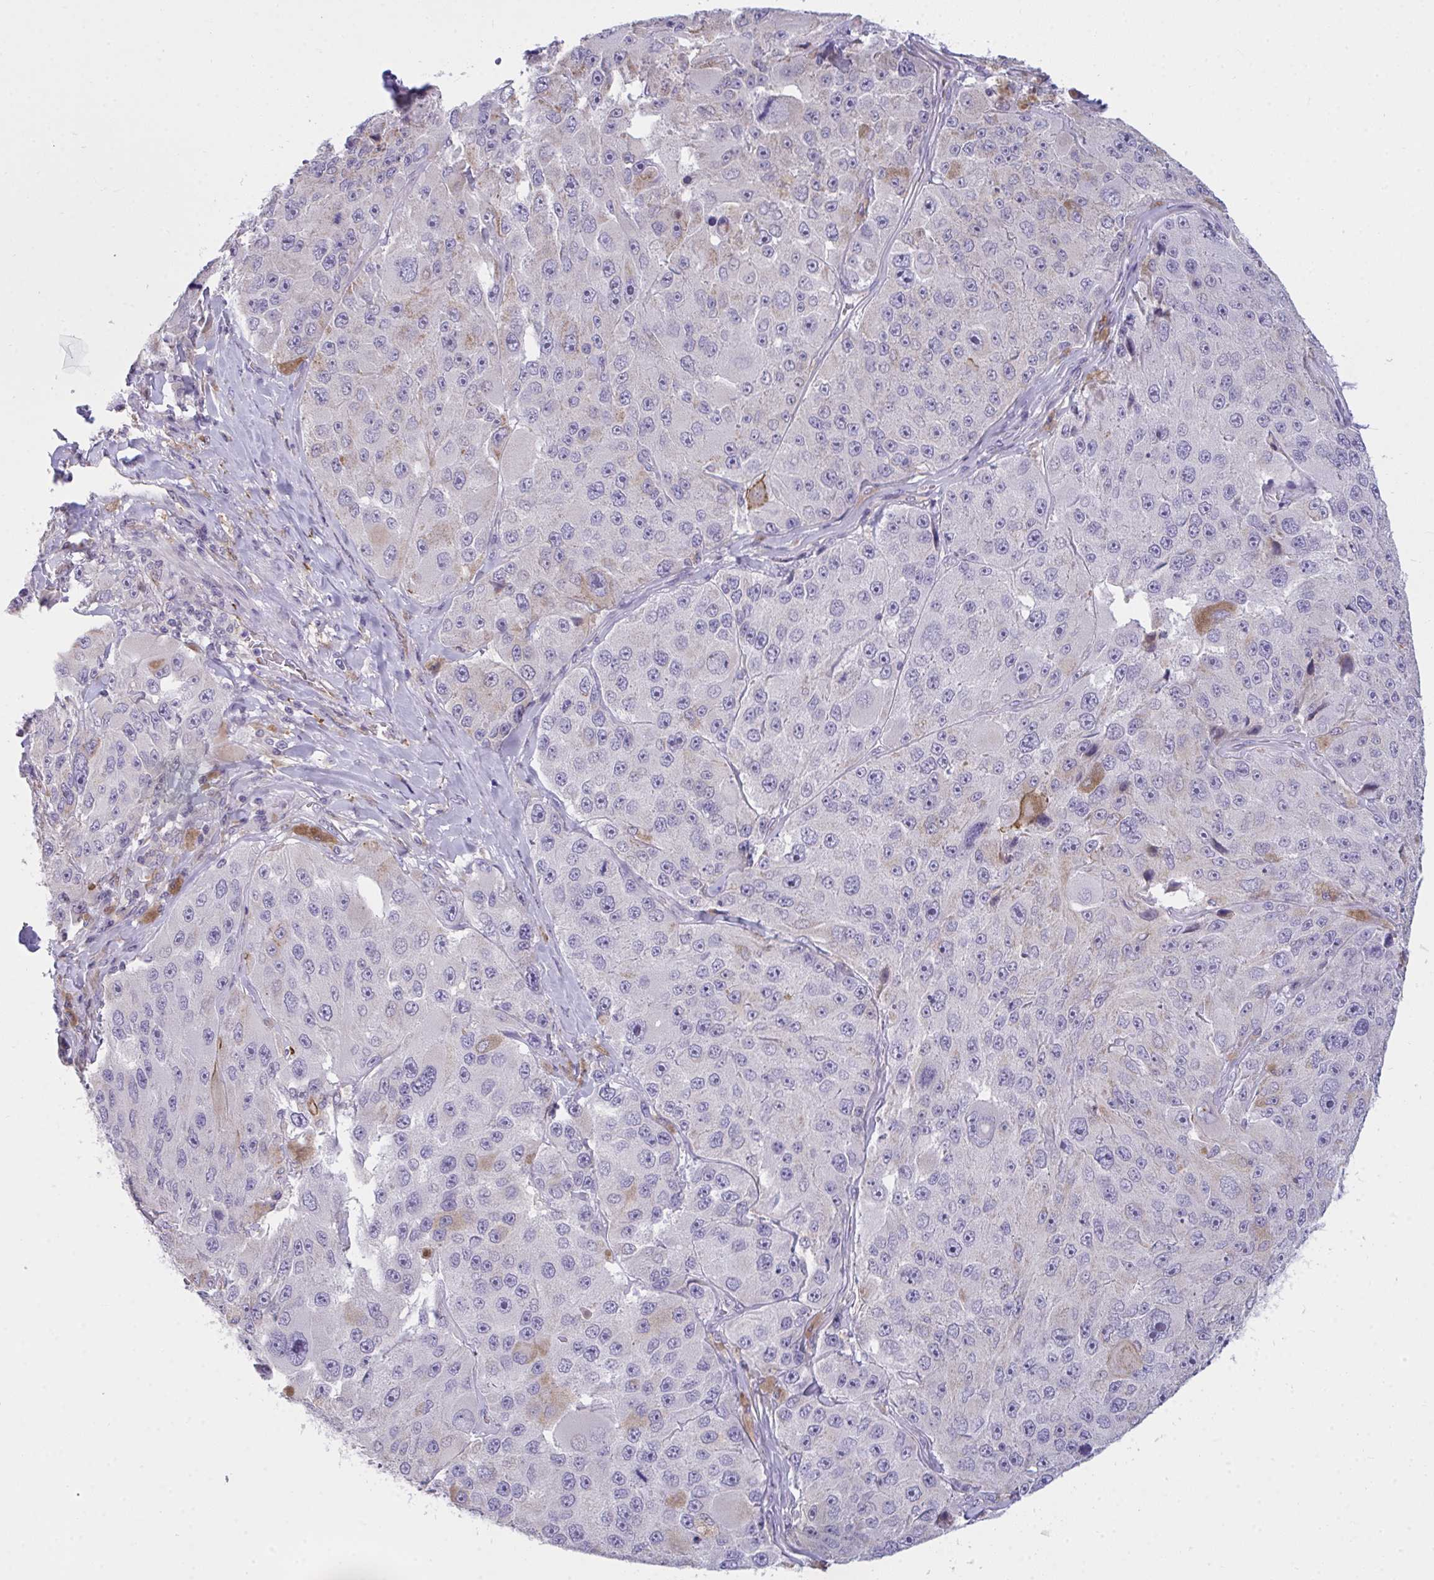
{"staining": {"intensity": "moderate", "quantity": "<25%", "location": "cytoplasmic/membranous"}, "tissue": "melanoma", "cell_type": "Tumor cells", "image_type": "cancer", "snomed": [{"axis": "morphology", "description": "Malignant melanoma, Metastatic site"}, {"axis": "topography", "description": "Lymph node"}], "caption": "Immunohistochemistry (IHC) (DAB (3,3'-diaminobenzidine)) staining of human malignant melanoma (metastatic site) displays moderate cytoplasmic/membranous protein positivity in approximately <25% of tumor cells. (DAB (3,3'-diaminobenzidine) = brown stain, brightfield microscopy at high magnification).", "gene": "SEMA6B", "patient": {"sex": "male", "age": 62}}